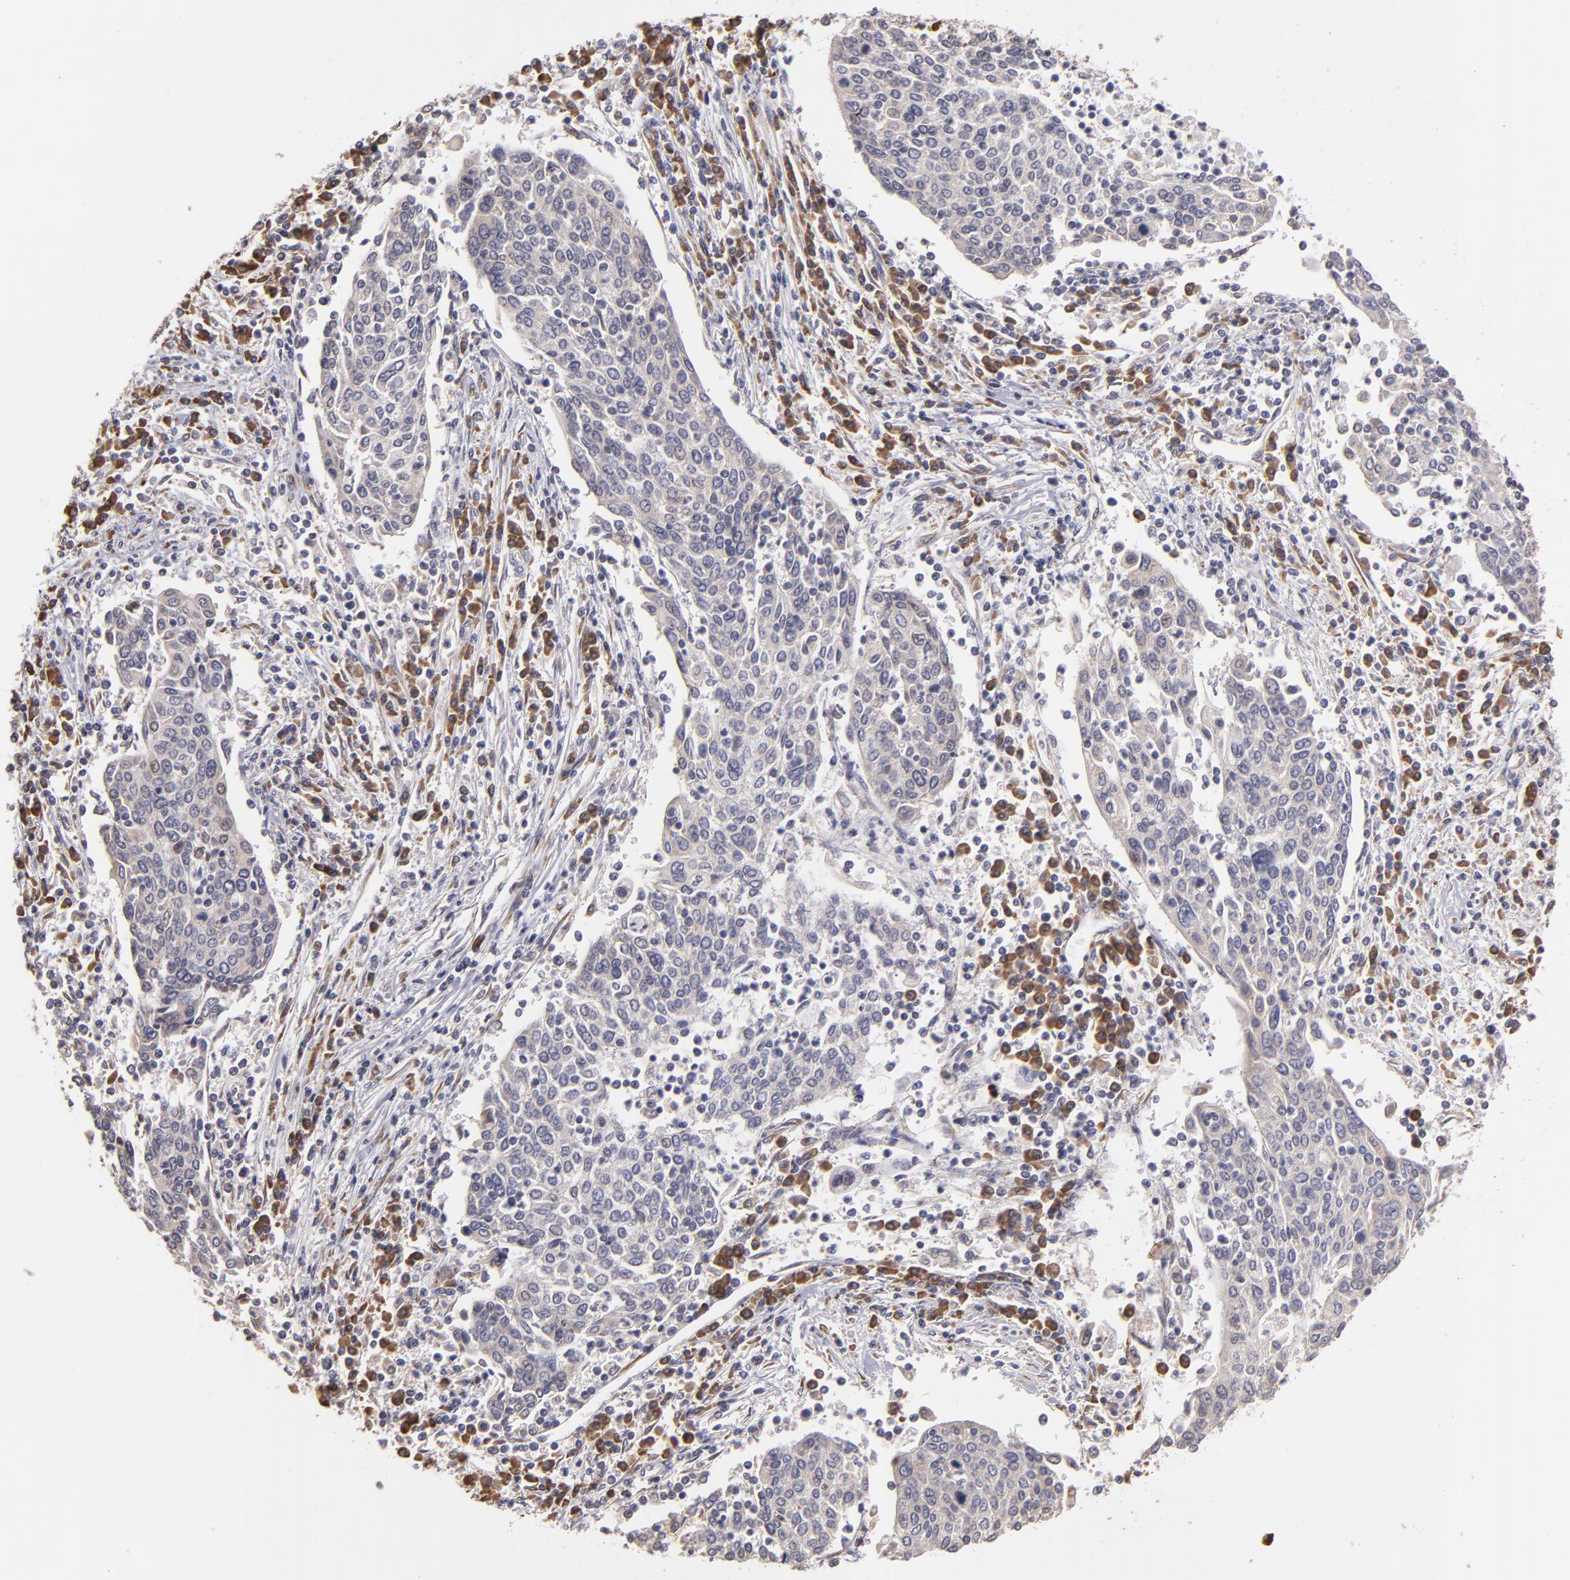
{"staining": {"intensity": "weak", "quantity": ">75%", "location": "cytoplasmic/membranous"}, "tissue": "cervical cancer", "cell_type": "Tumor cells", "image_type": "cancer", "snomed": [{"axis": "morphology", "description": "Squamous cell carcinoma, NOS"}, {"axis": "topography", "description": "Cervix"}], "caption": "A low amount of weak cytoplasmic/membranous staining is identified in about >75% of tumor cells in squamous cell carcinoma (cervical) tissue.", "gene": "CASP1", "patient": {"sex": "female", "age": 40}}